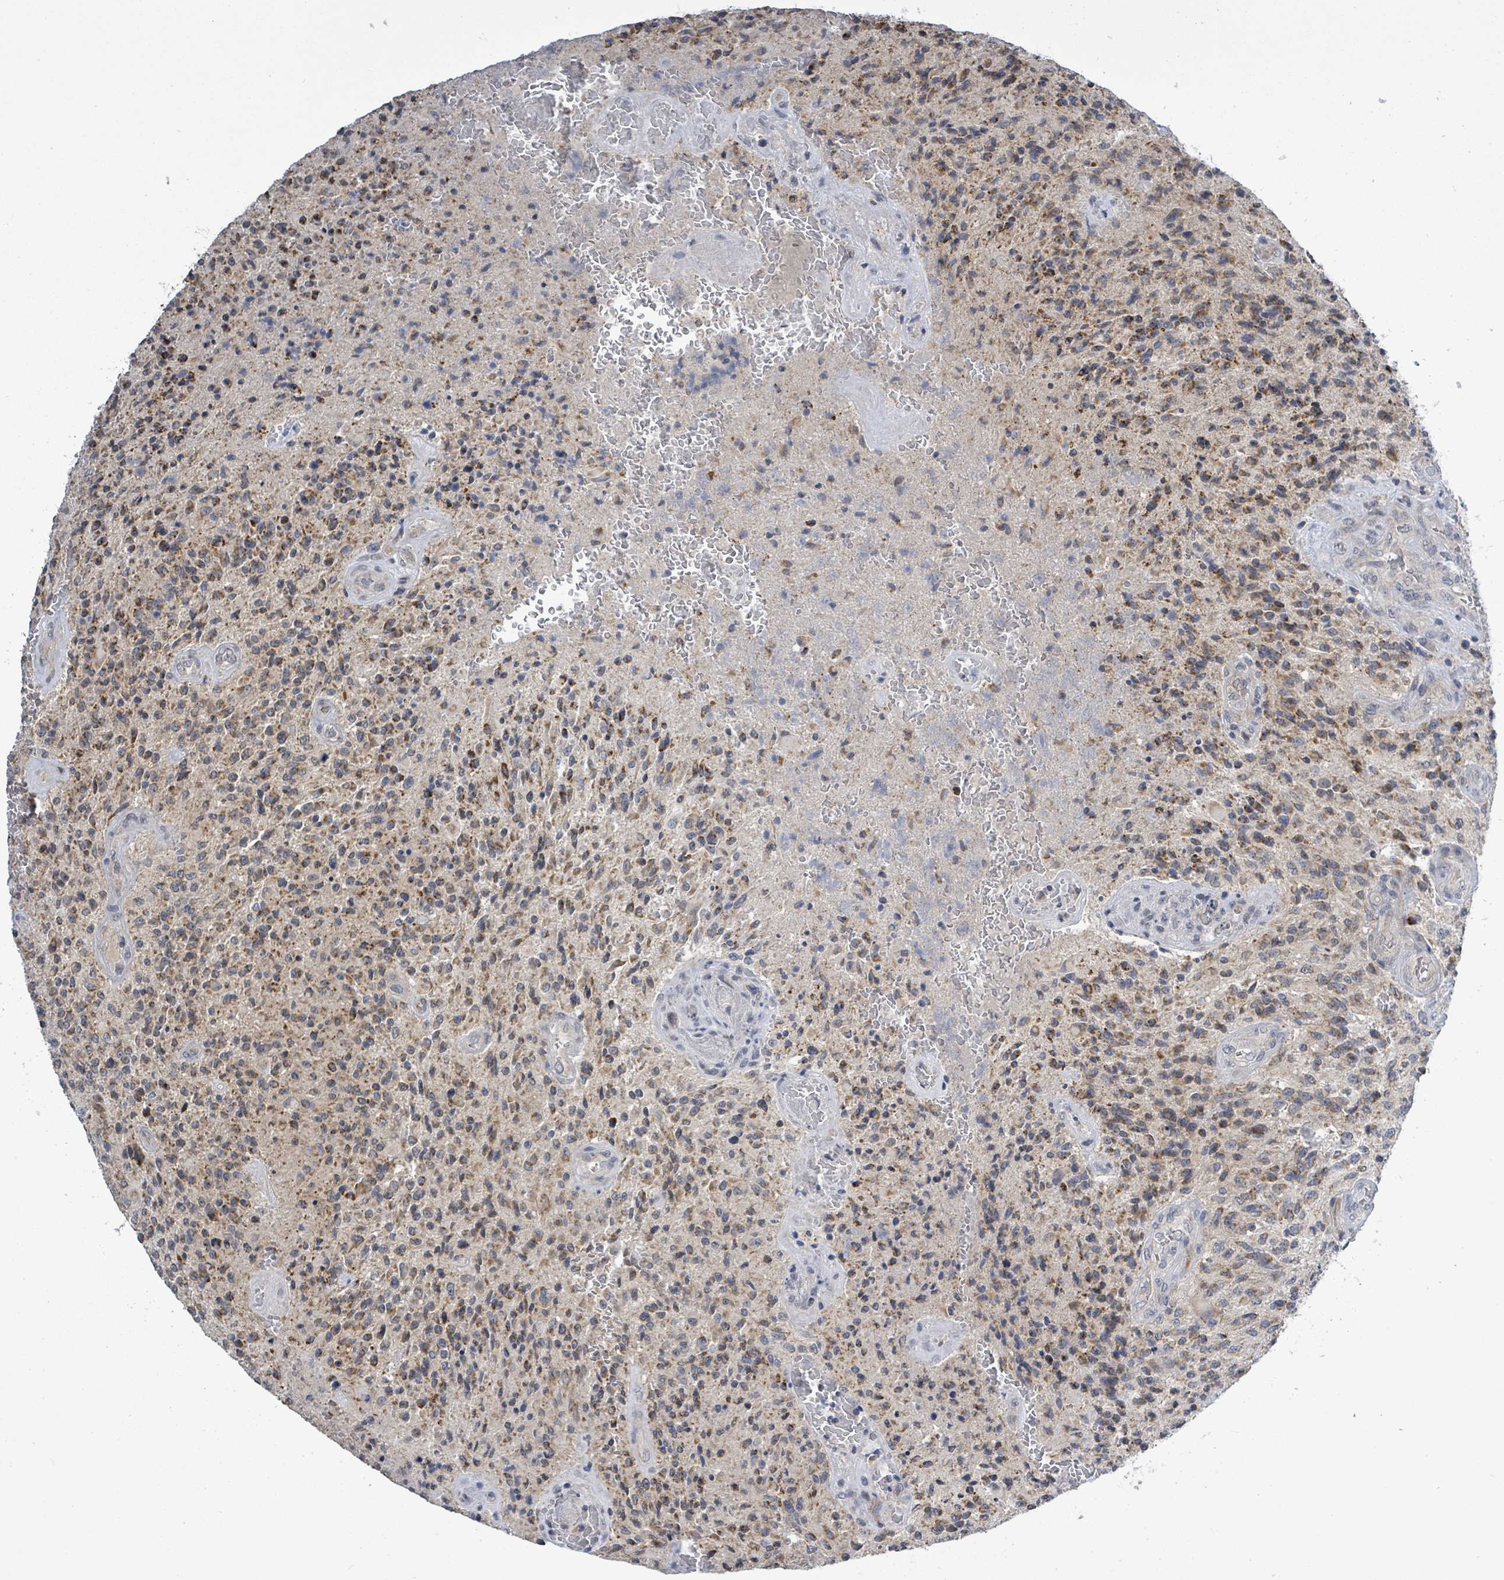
{"staining": {"intensity": "moderate", "quantity": ">75%", "location": "cytoplasmic/membranous"}, "tissue": "glioma", "cell_type": "Tumor cells", "image_type": "cancer", "snomed": [{"axis": "morphology", "description": "Normal tissue, NOS"}, {"axis": "morphology", "description": "Glioma, malignant, High grade"}, {"axis": "topography", "description": "Cerebral cortex"}], "caption": "High-grade glioma (malignant) stained with DAB (3,3'-diaminobenzidine) immunohistochemistry demonstrates medium levels of moderate cytoplasmic/membranous positivity in approximately >75% of tumor cells.", "gene": "COQ10B", "patient": {"sex": "male", "age": 56}}